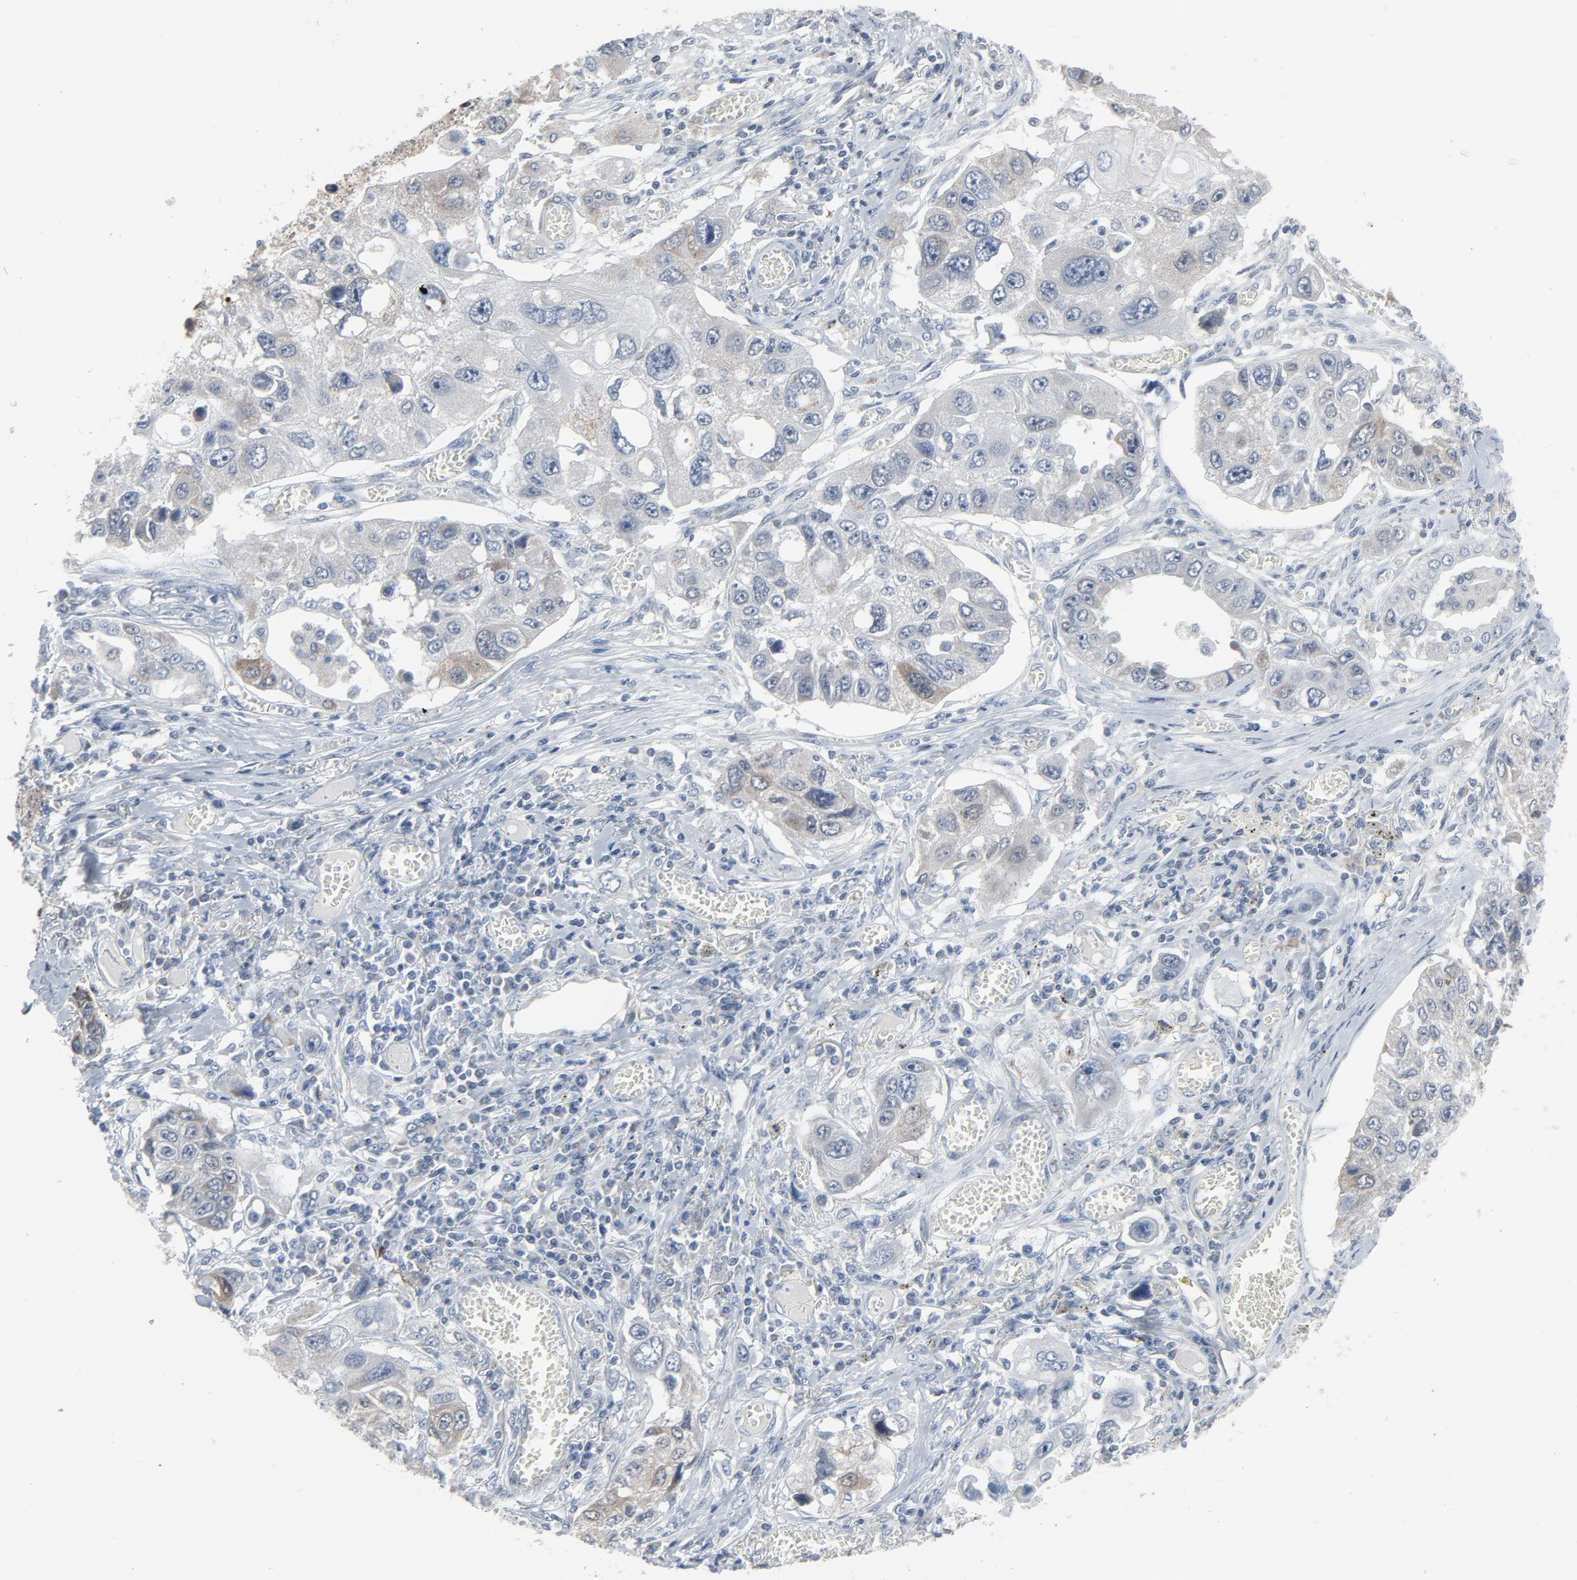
{"staining": {"intensity": "negative", "quantity": "none", "location": "none"}, "tissue": "lung cancer", "cell_type": "Tumor cells", "image_type": "cancer", "snomed": [{"axis": "morphology", "description": "Squamous cell carcinoma, NOS"}, {"axis": "topography", "description": "Lung"}], "caption": "The micrograph displays no significant expression in tumor cells of lung squamous cell carcinoma.", "gene": "GPX2", "patient": {"sex": "male", "age": 71}}